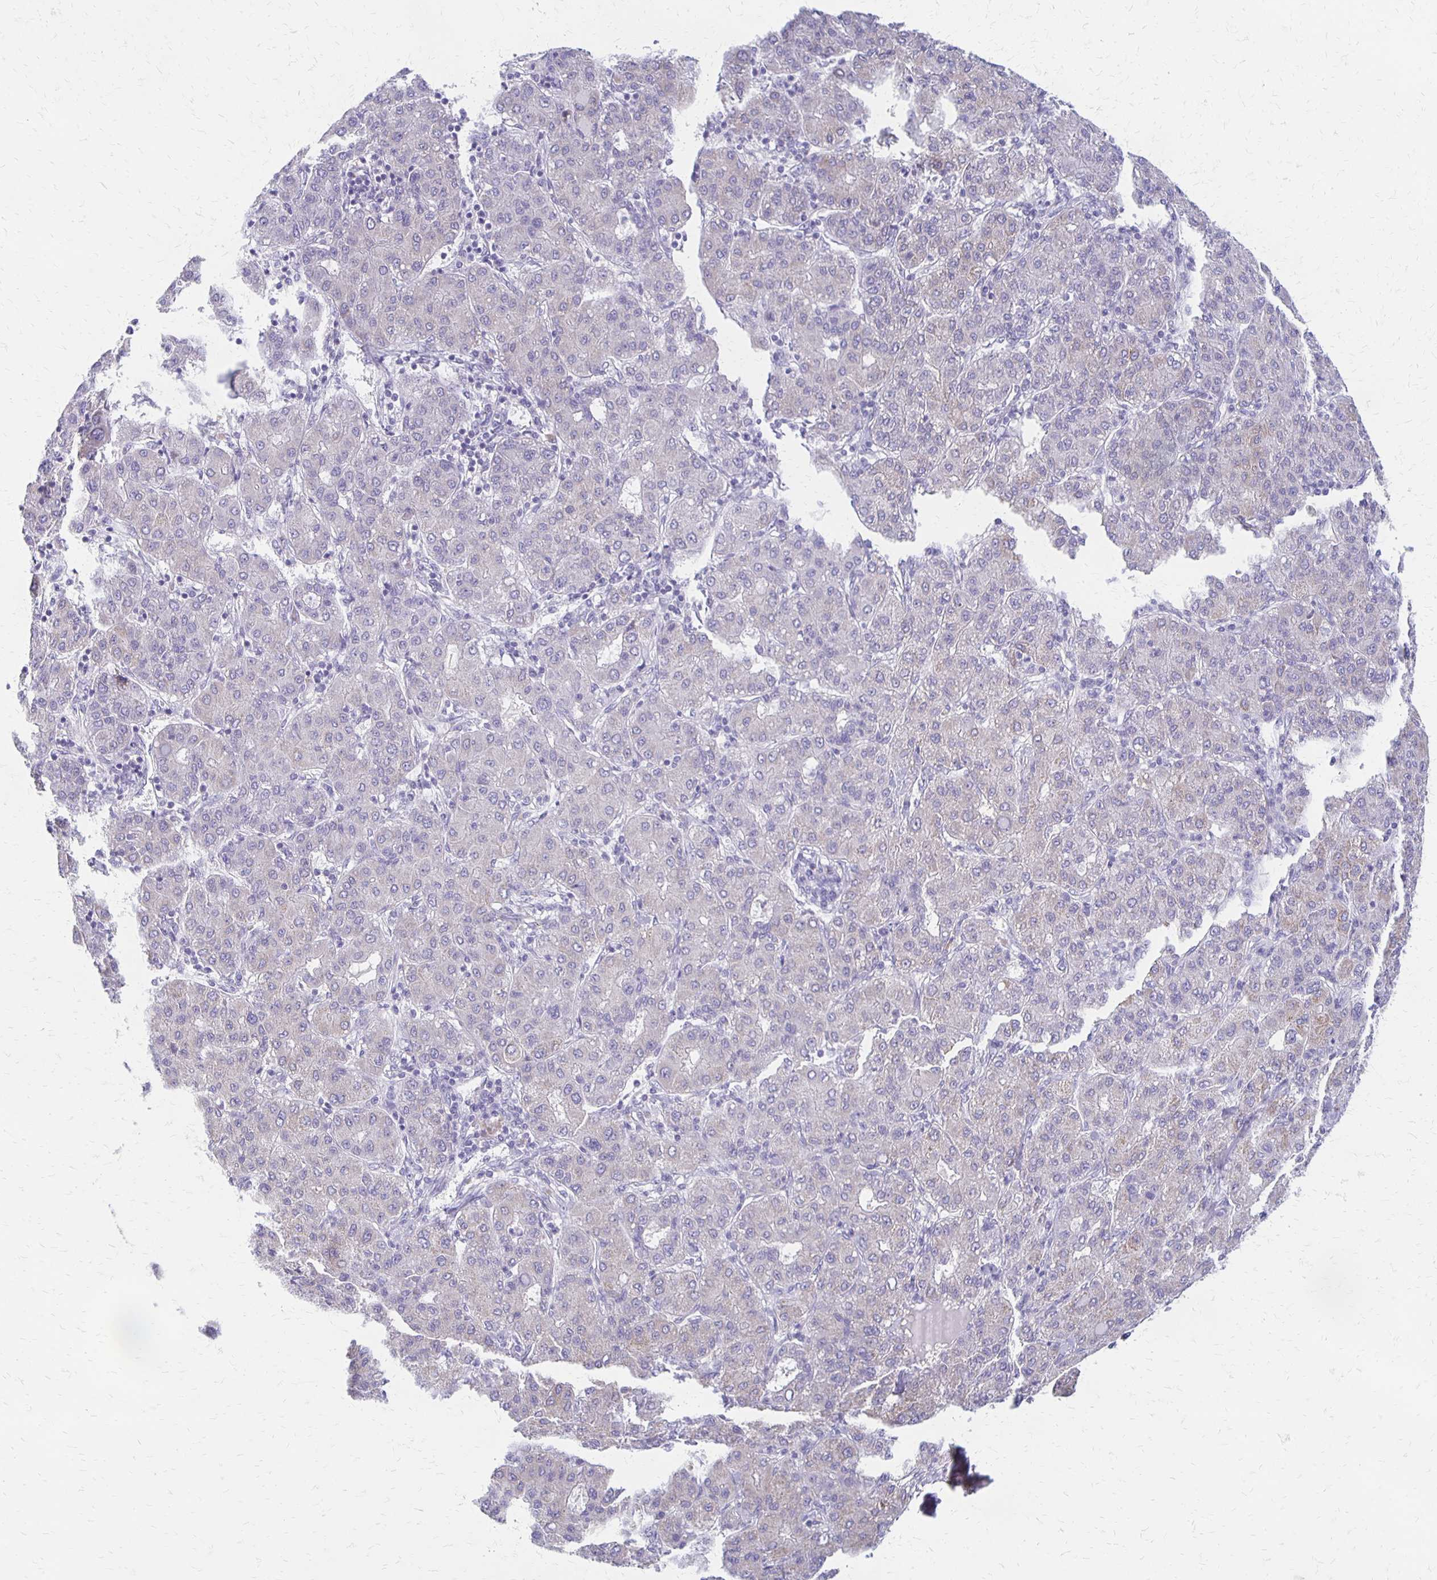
{"staining": {"intensity": "negative", "quantity": "none", "location": "none"}, "tissue": "liver cancer", "cell_type": "Tumor cells", "image_type": "cancer", "snomed": [{"axis": "morphology", "description": "Carcinoma, Hepatocellular, NOS"}, {"axis": "topography", "description": "Liver"}], "caption": "Immunohistochemical staining of liver hepatocellular carcinoma displays no significant expression in tumor cells. (IHC, brightfield microscopy, high magnification).", "gene": "RHOC", "patient": {"sex": "male", "age": 65}}